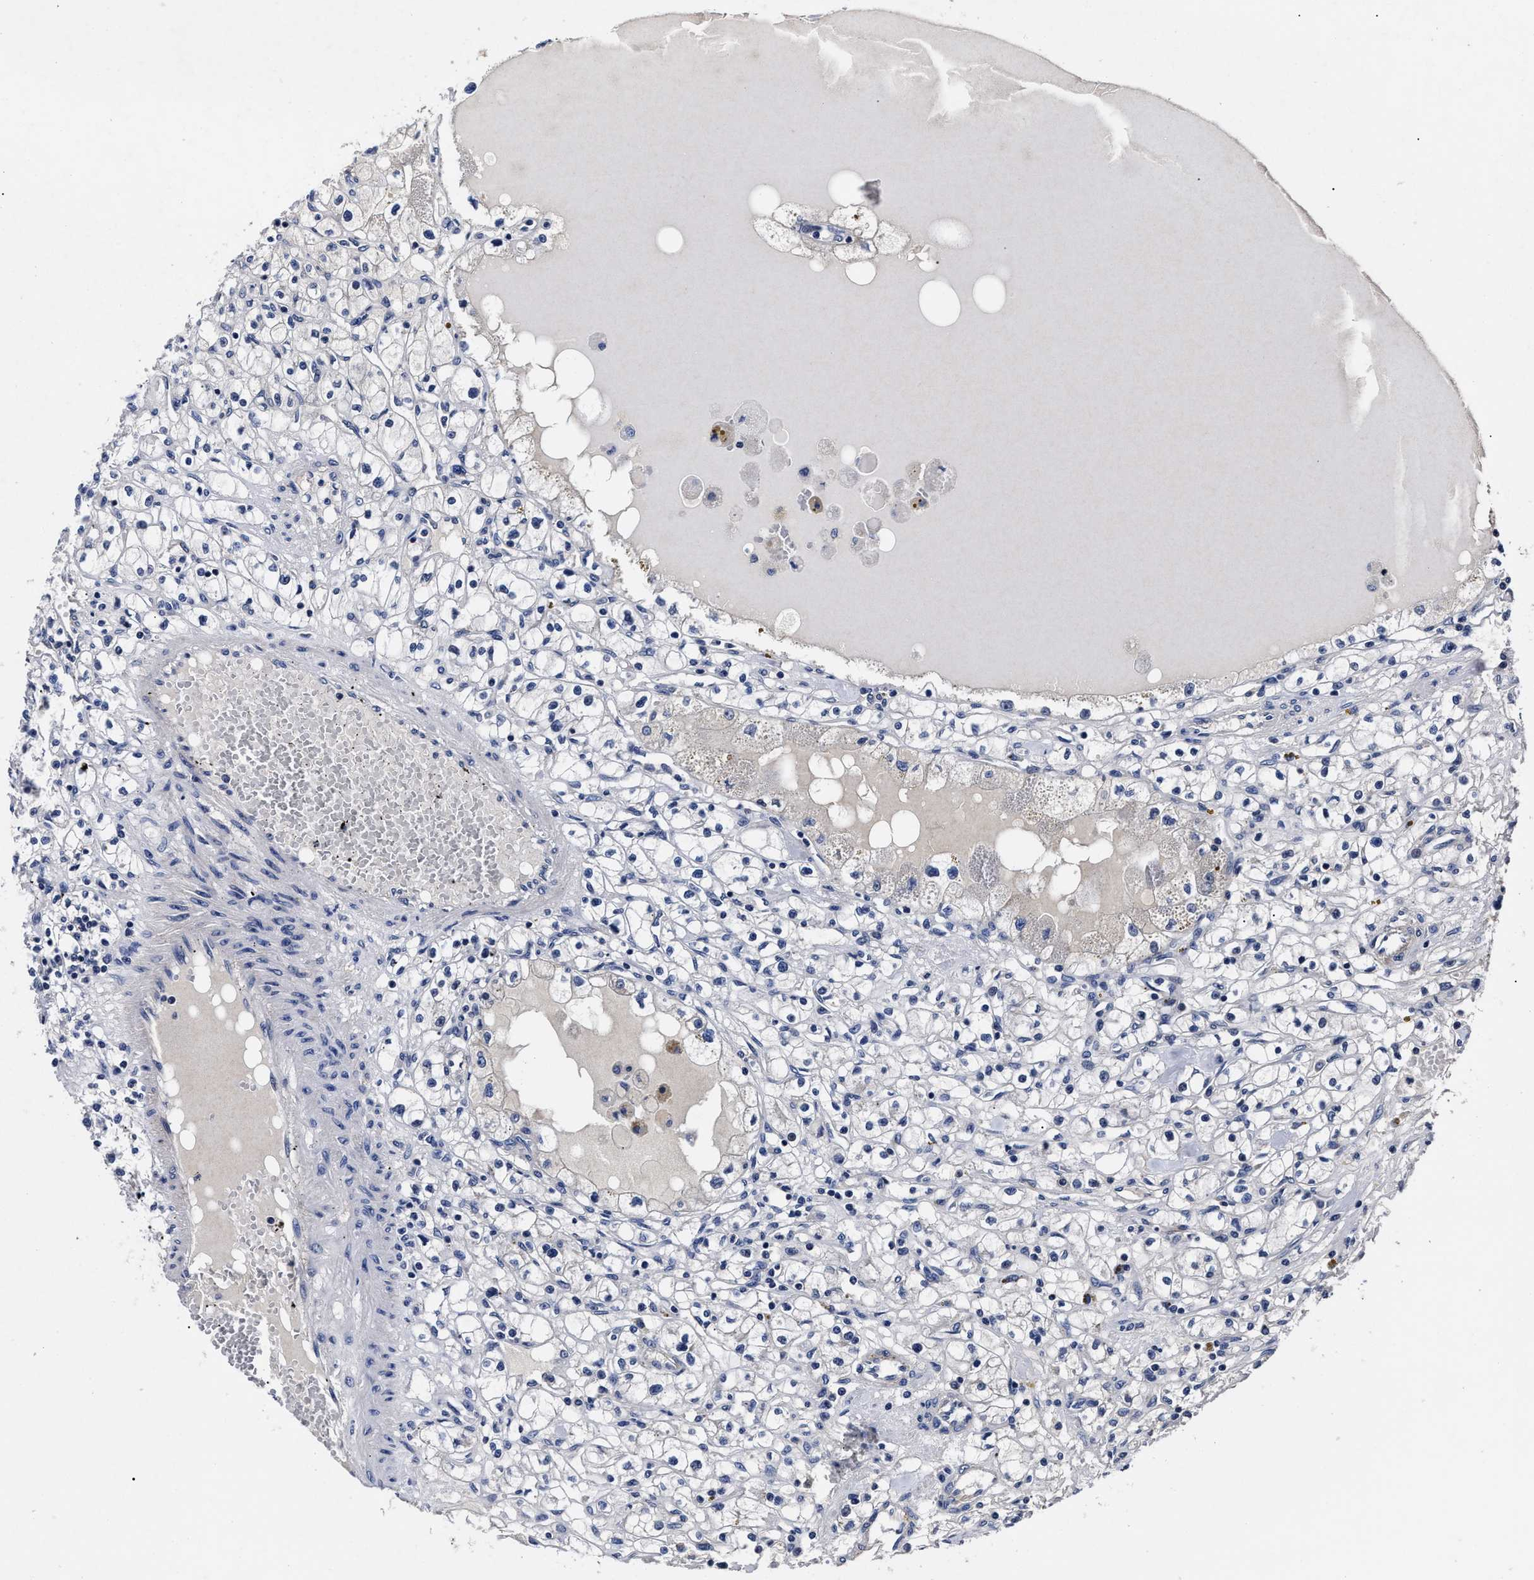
{"staining": {"intensity": "negative", "quantity": "none", "location": "none"}, "tissue": "renal cancer", "cell_type": "Tumor cells", "image_type": "cancer", "snomed": [{"axis": "morphology", "description": "Adenocarcinoma, NOS"}, {"axis": "topography", "description": "Kidney"}], "caption": "A histopathology image of human renal cancer is negative for staining in tumor cells.", "gene": "OLFML2A", "patient": {"sex": "male", "age": 56}}